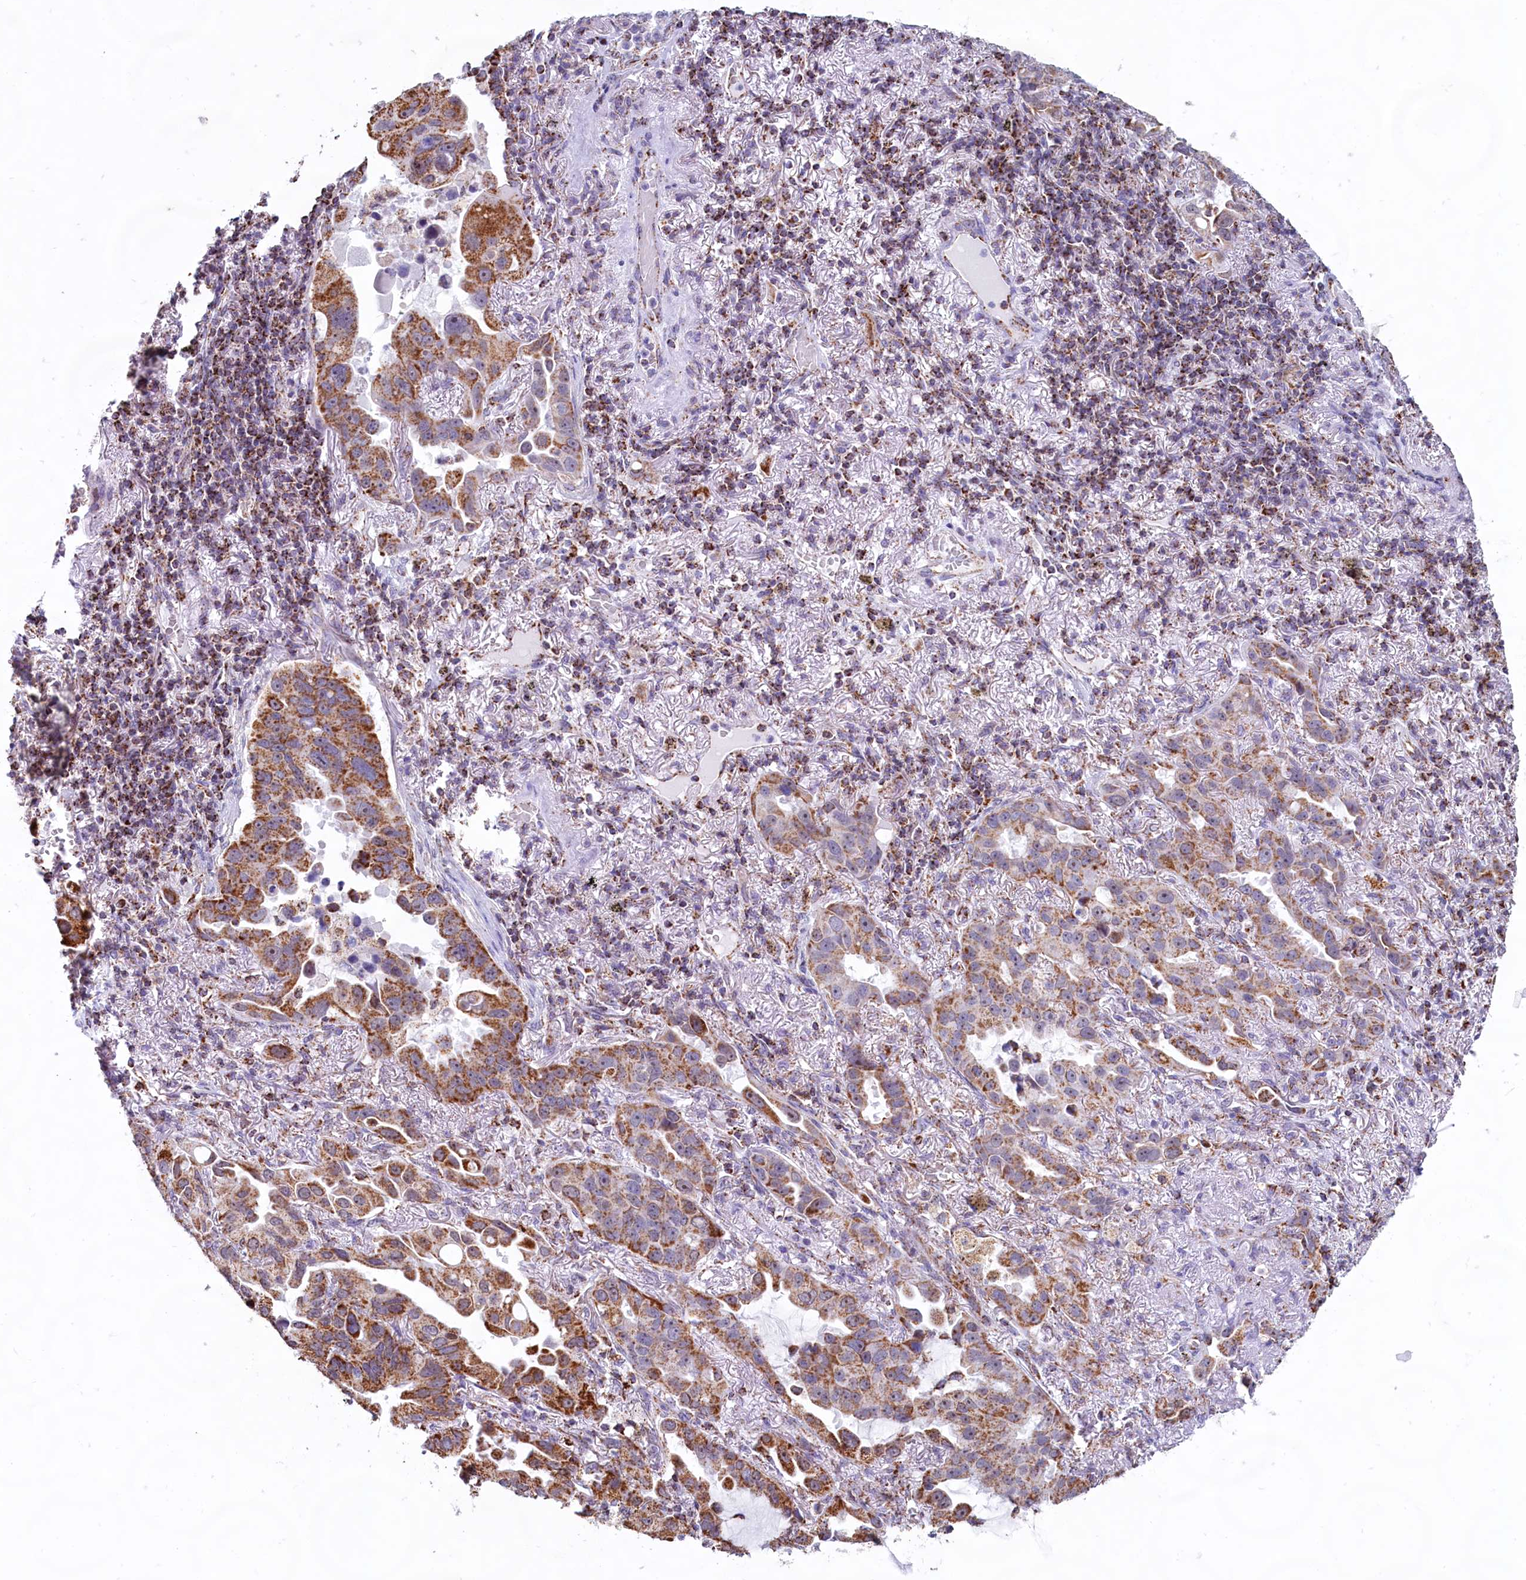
{"staining": {"intensity": "moderate", "quantity": ">75%", "location": "cytoplasmic/membranous"}, "tissue": "lung cancer", "cell_type": "Tumor cells", "image_type": "cancer", "snomed": [{"axis": "morphology", "description": "Adenocarcinoma, NOS"}, {"axis": "topography", "description": "Lung"}], "caption": "A medium amount of moderate cytoplasmic/membranous expression is identified in about >75% of tumor cells in lung cancer tissue.", "gene": "C1D", "patient": {"sex": "male", "age": 64}}